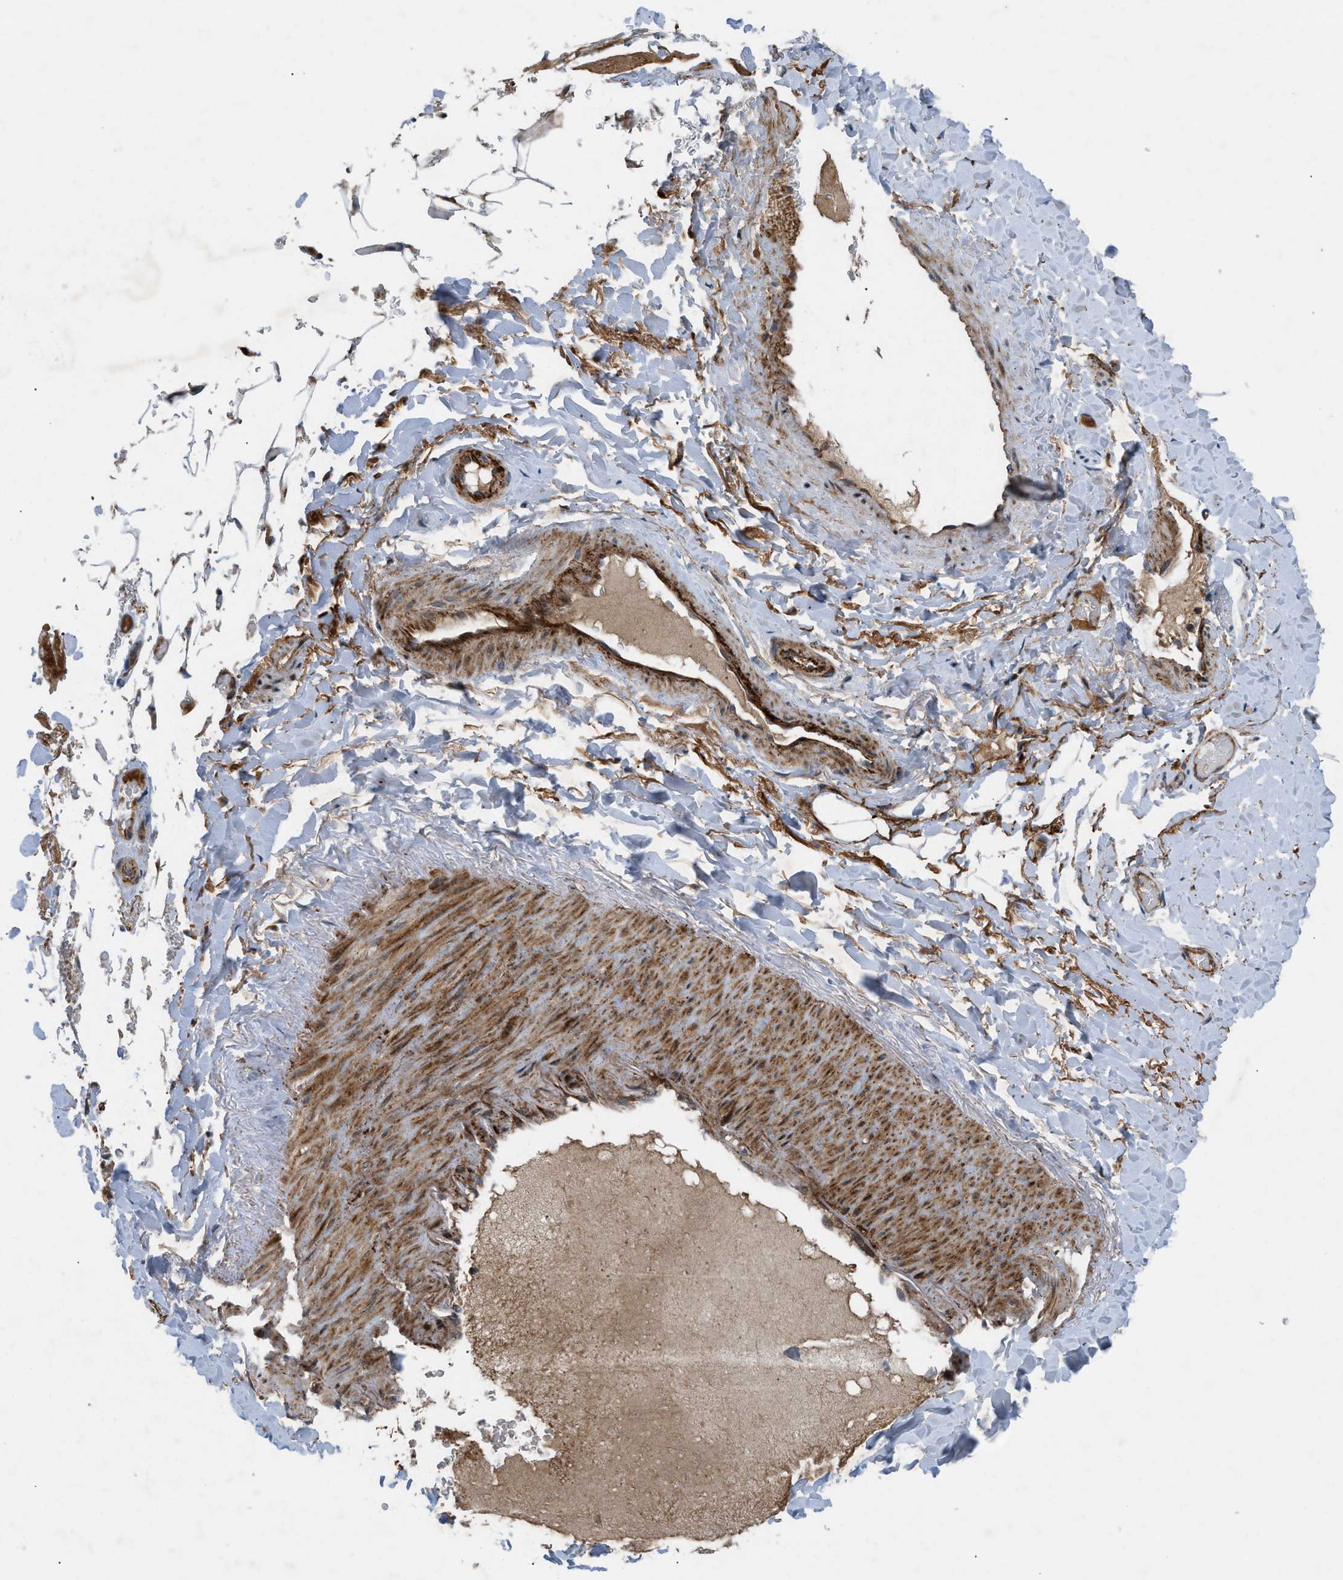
{"staining": {"intensity": "weak", "quantity": ">75%", "location": "cytoplasmic/membranous"}, "tissue": "adipose tissue", "cell_type": "Adipocytes", "image_type": "normal", "snomed": [{"axis": "morphology", "description": "Normal tissue, NOS"}, {"axis": "topography", "description": "Peripheral nerve tissue"}], "caption": "High-magnification brightfield microscopy of normal adipose tissue stained with DAB (3,3'-diaminobenzidine) (brown) and counterstained with hematoxylin (blue). adipocytes exhibit weak cytoplasmic/membranous positivity is appreciated in about>75% of cells.", "gene": "AP3M2", "patient": {"sex": "male", "age": 70}}